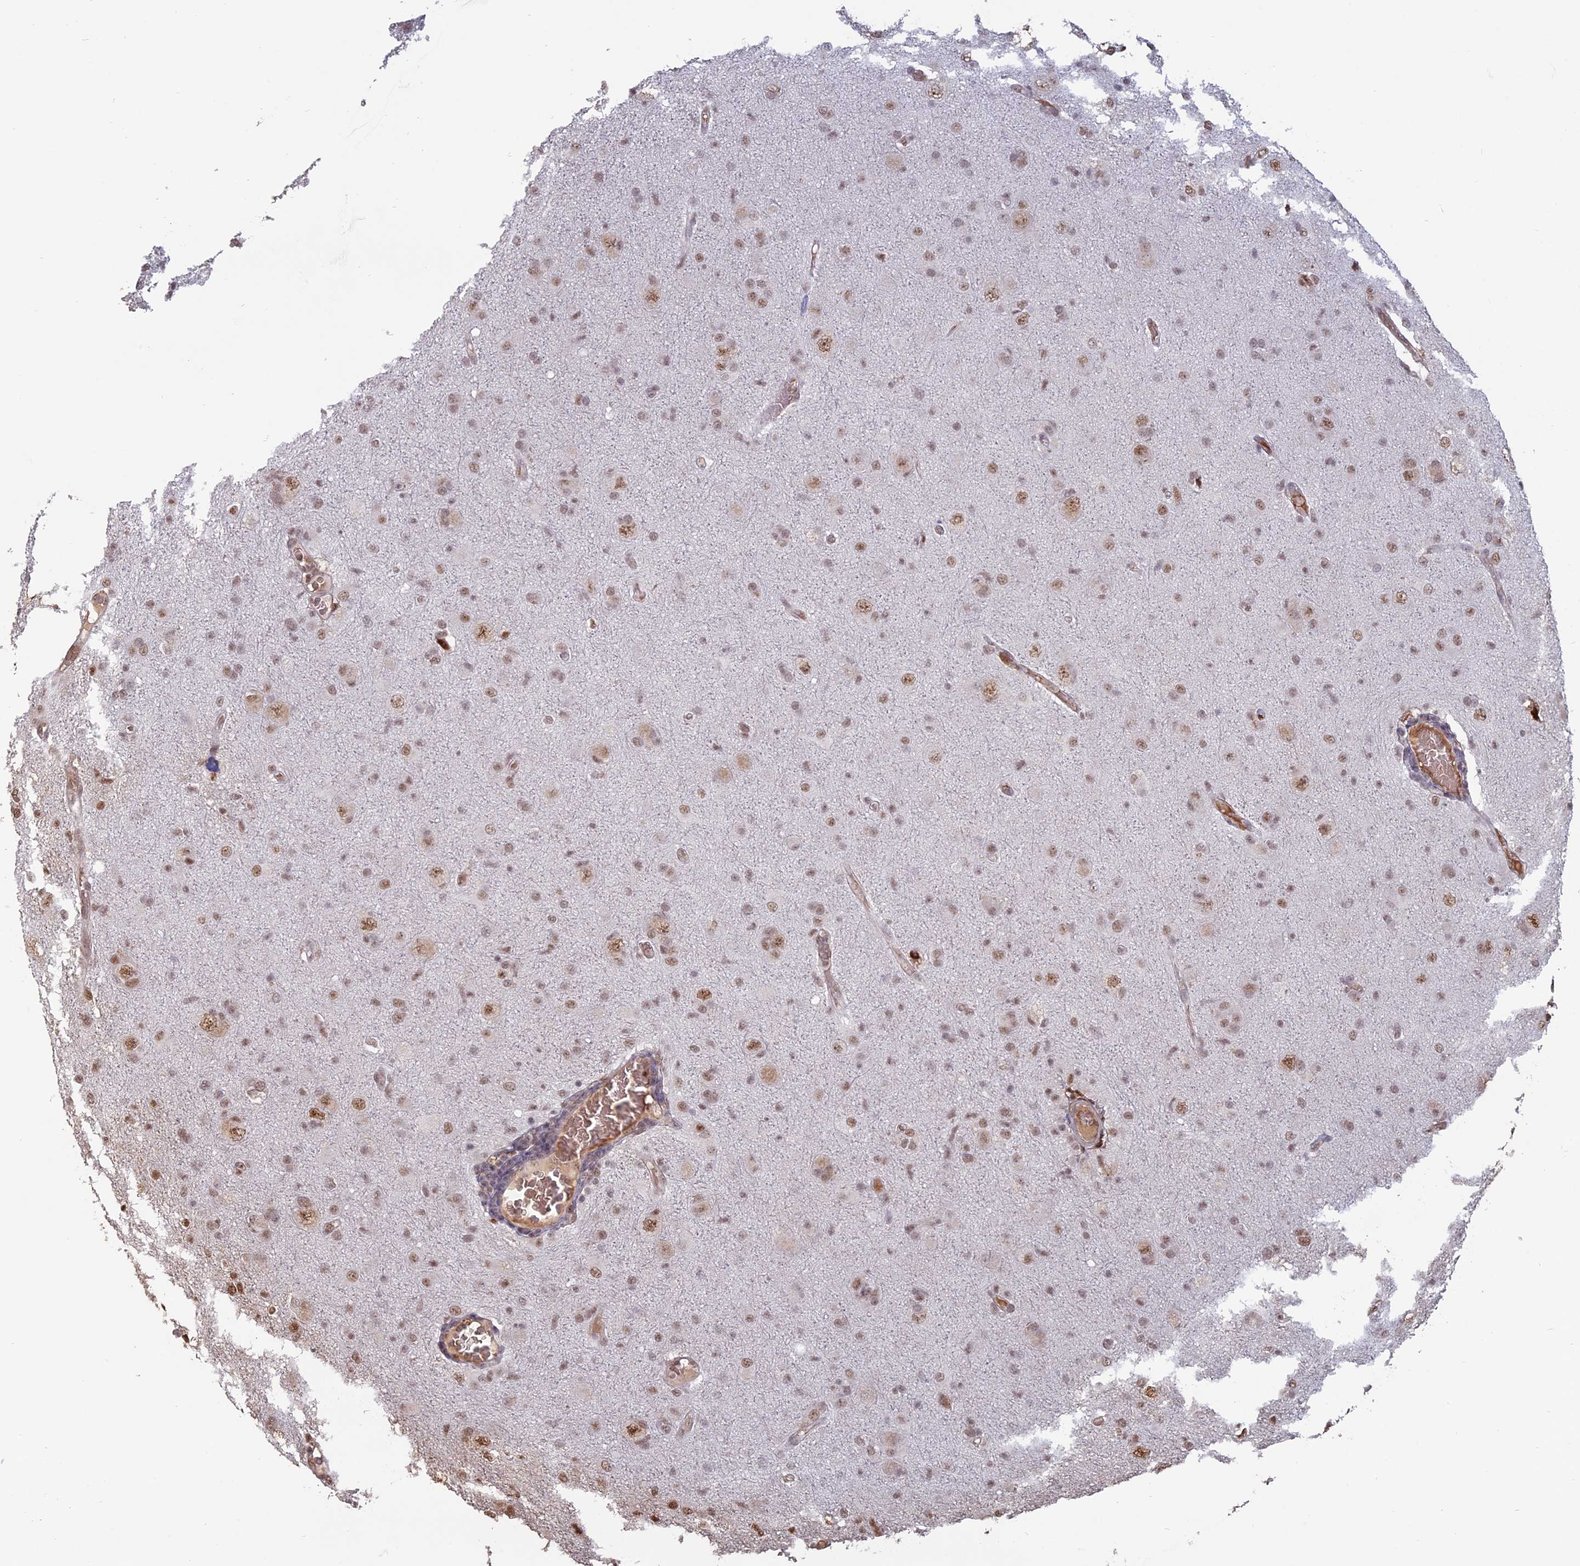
{"staining": {"intensity": "moderate", "quantity": ">75%", "location": "nuclear"}, "tissue": "glioma", "cell_type": "Tumor cells", "image_type": "cancer", "snomed": [{"axis": "morphology", "description": "Glioma, malignant, High grade"}, {"axis": "topography", "description": "Brain"}], "caption": "A brown stain highlights moderate nuclear positivity of a protein in glioma tumor cells.", "gene": "MFAP1", "patient": {"sex": "female", "age": 57}}